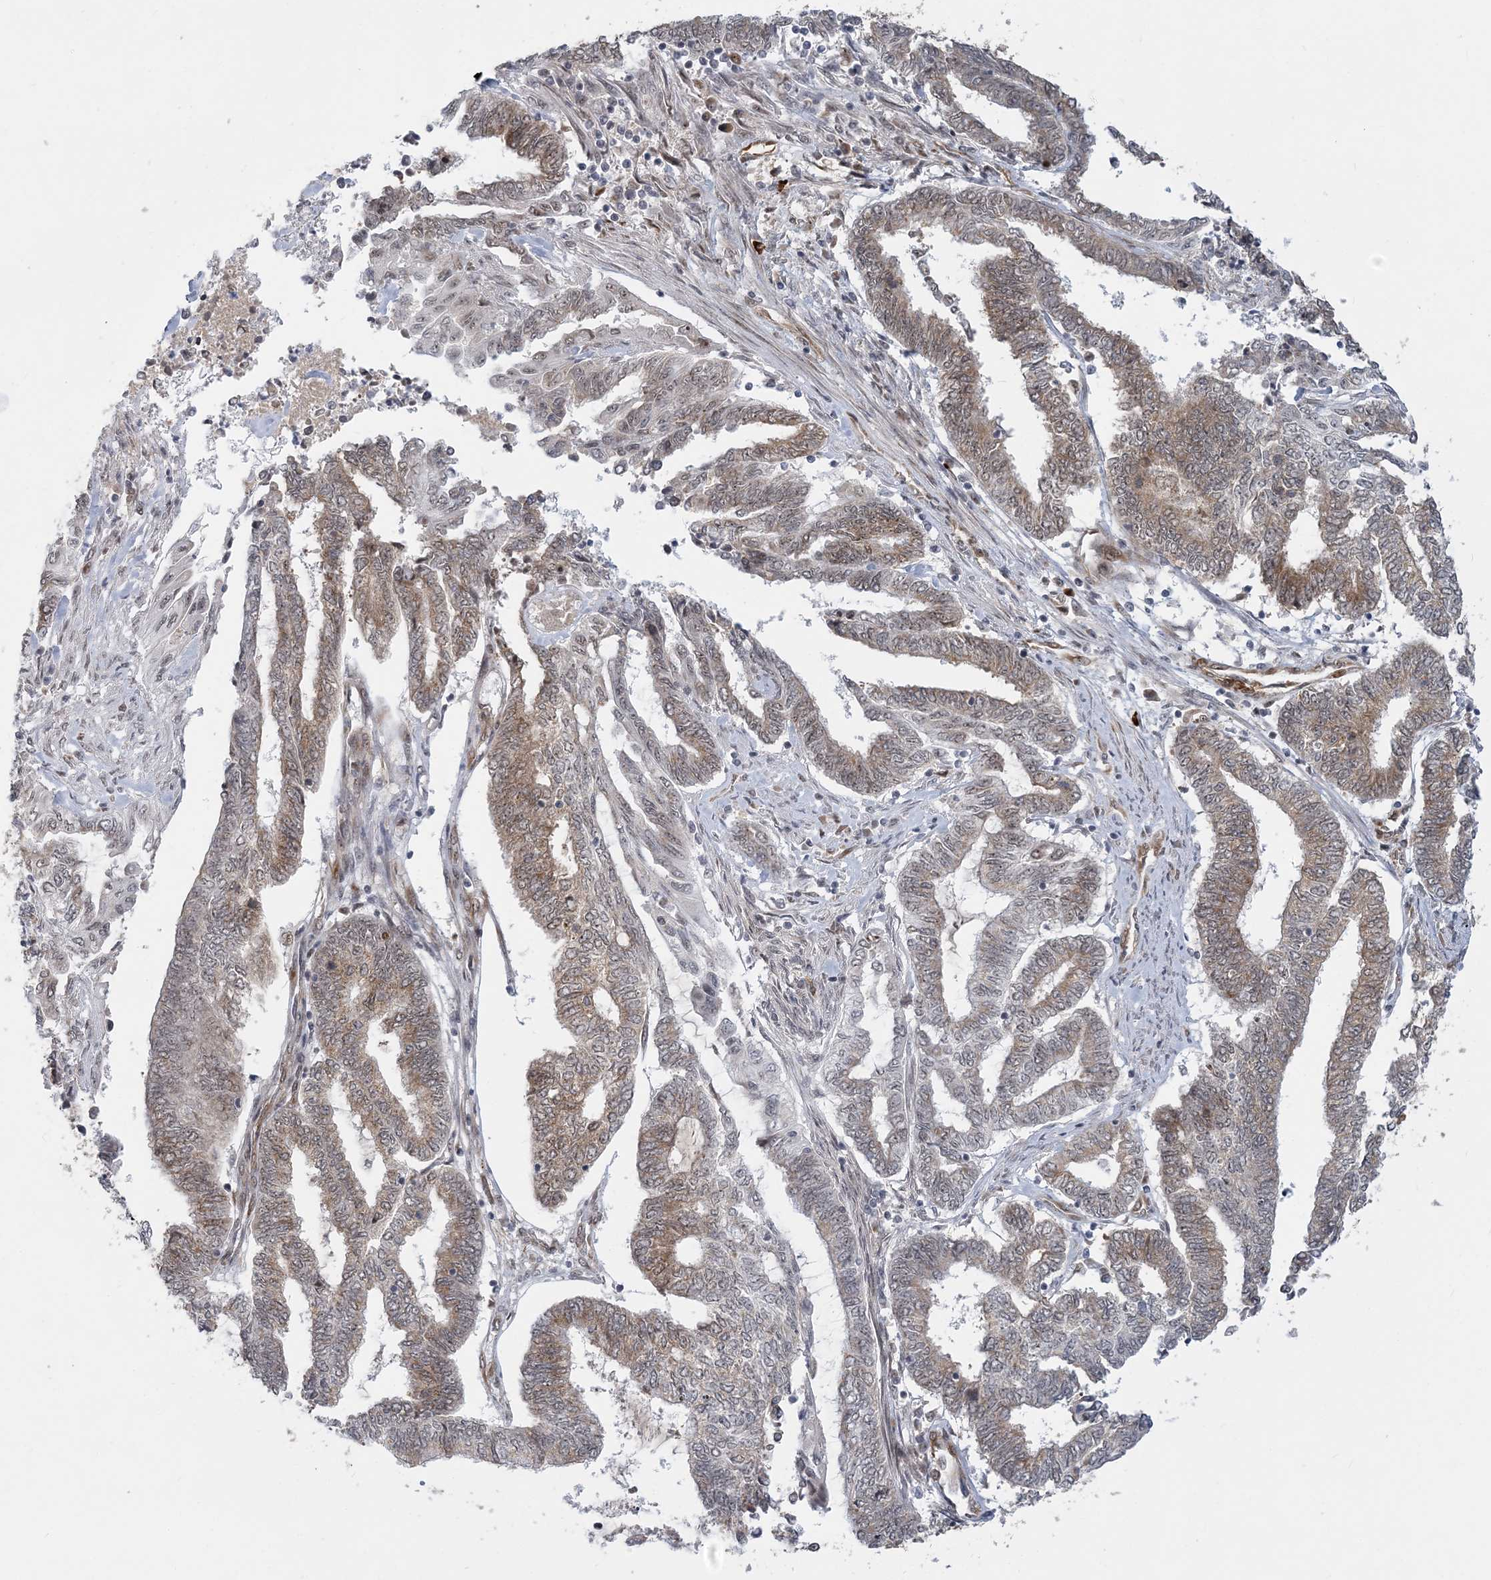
{"staining": {"intensity": "moderate", "quantity": "25%-75%", "location": "cytoplasmic/membranous"}, "tissue": "endometrial cancer", "cell_type": "Tumor cells", "image_type": "cancer", "snomed": [{"axis": "morphology", "description": "Adenocarcinoma, NOS"}, {"axis": "topography", "description": "Uterus"}, {"axis": "topography", "description": "Endometrium"}], "caption": "This micrograph displays immunohistochemistry (IHC) staining of adenocarcinoma (endometrial), with medium moderate cytoplasmic/membranous expression in about 25%-75% of tumor cells.", "gene": "PLRG1", "patient": {"sex": "female", "age": 70}}